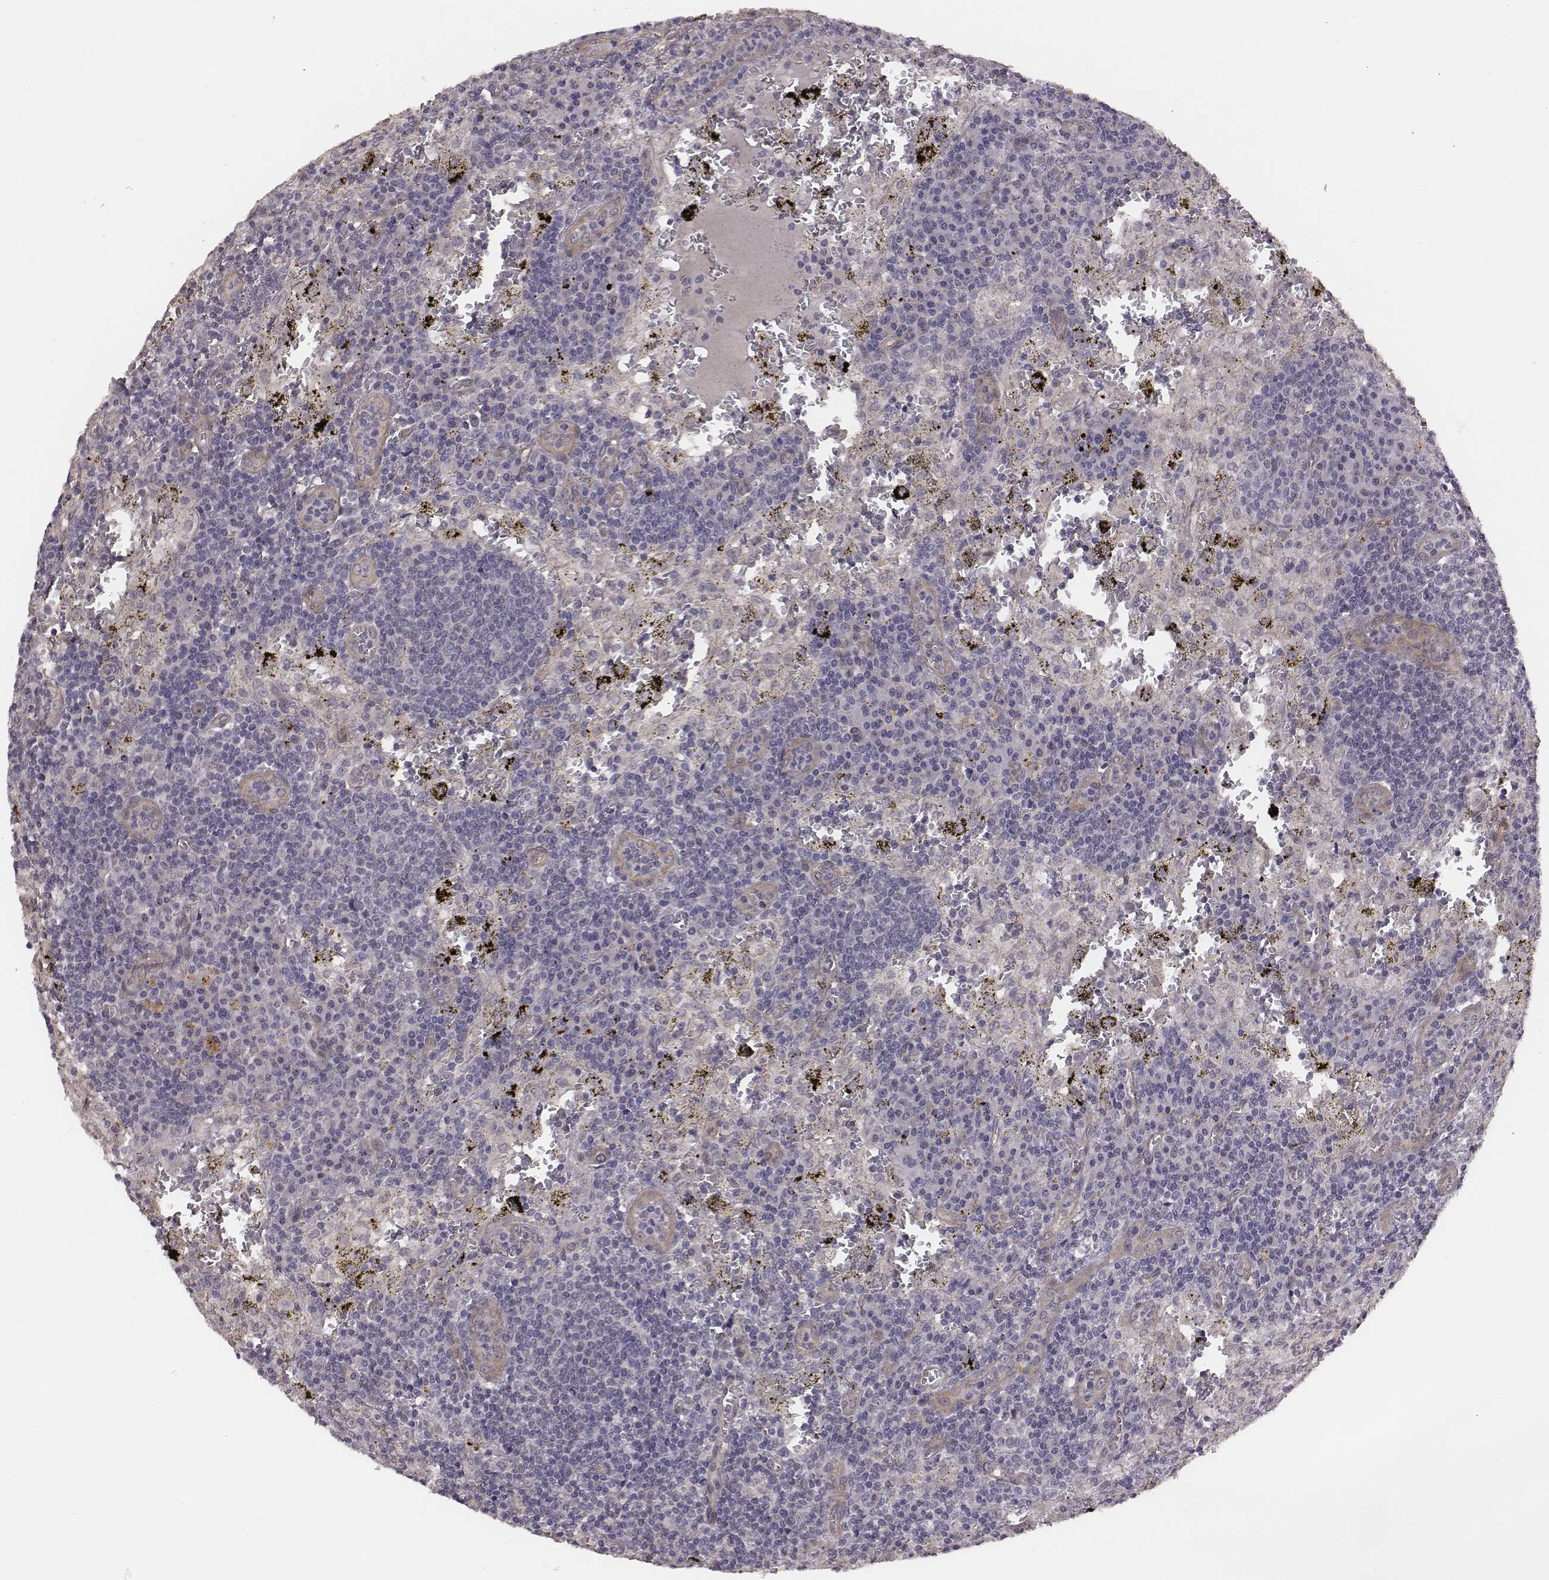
{"staining": {"intensity": "negative", "quantity": "none", "location": "none"}, "tissue": "lymph node", "cell_type": "Germinal center cells", "image_type": "normal", "snomed": [{"axis": "morphology", "description": "Normal tissue, NOS"}, {"axis": "topography", "description": "Lymph node"}], "caption": "This is an immunohistochemistry (IHC) micrograph of normal human lymph node. There is no staining in germinal center cells.", "gene": "SCARF1", "patient": {"sex": "male", "age": 62}}